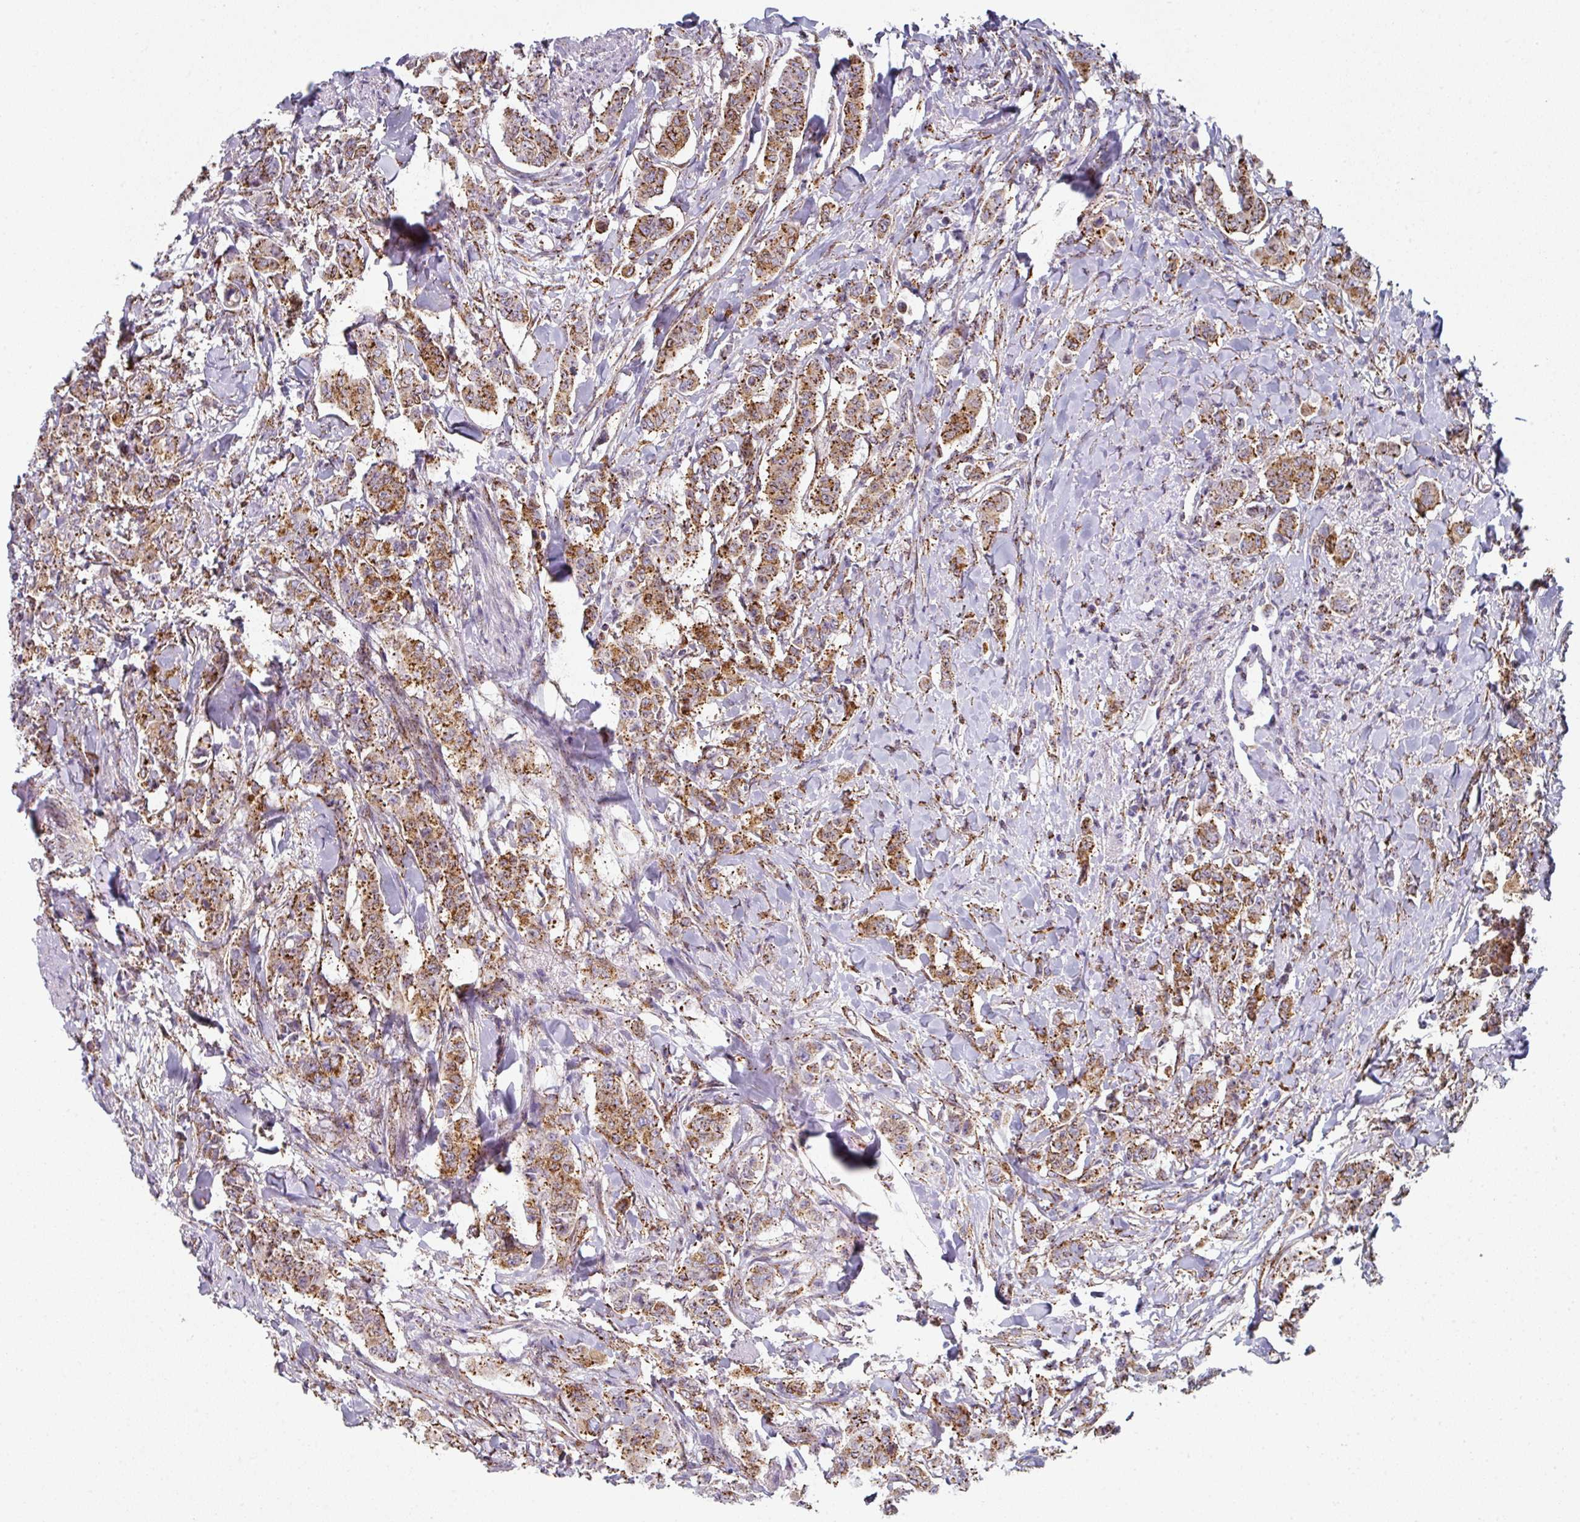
{"staining": {"intensity": "strong", "quantity": ">75%", "location": "cytoplasmic/membranous"}, "tissue": "breast cancer", "cell_type": "Tumor cells", "image_type": "cancer", "snomed": [{"axis": "morphology", "description": "Duct carcinoma"}, {"axis": "topography", "description": "Breast"}], "caption": "Human breast cancer (invasive ductal carcinoma) stained with a brown dye displays strong cytoplasmic/membranous positive positivity in about >75% of tumor cells.", "gene": "CCDC85B", "patient": {"sex": "female", "age": 40}}